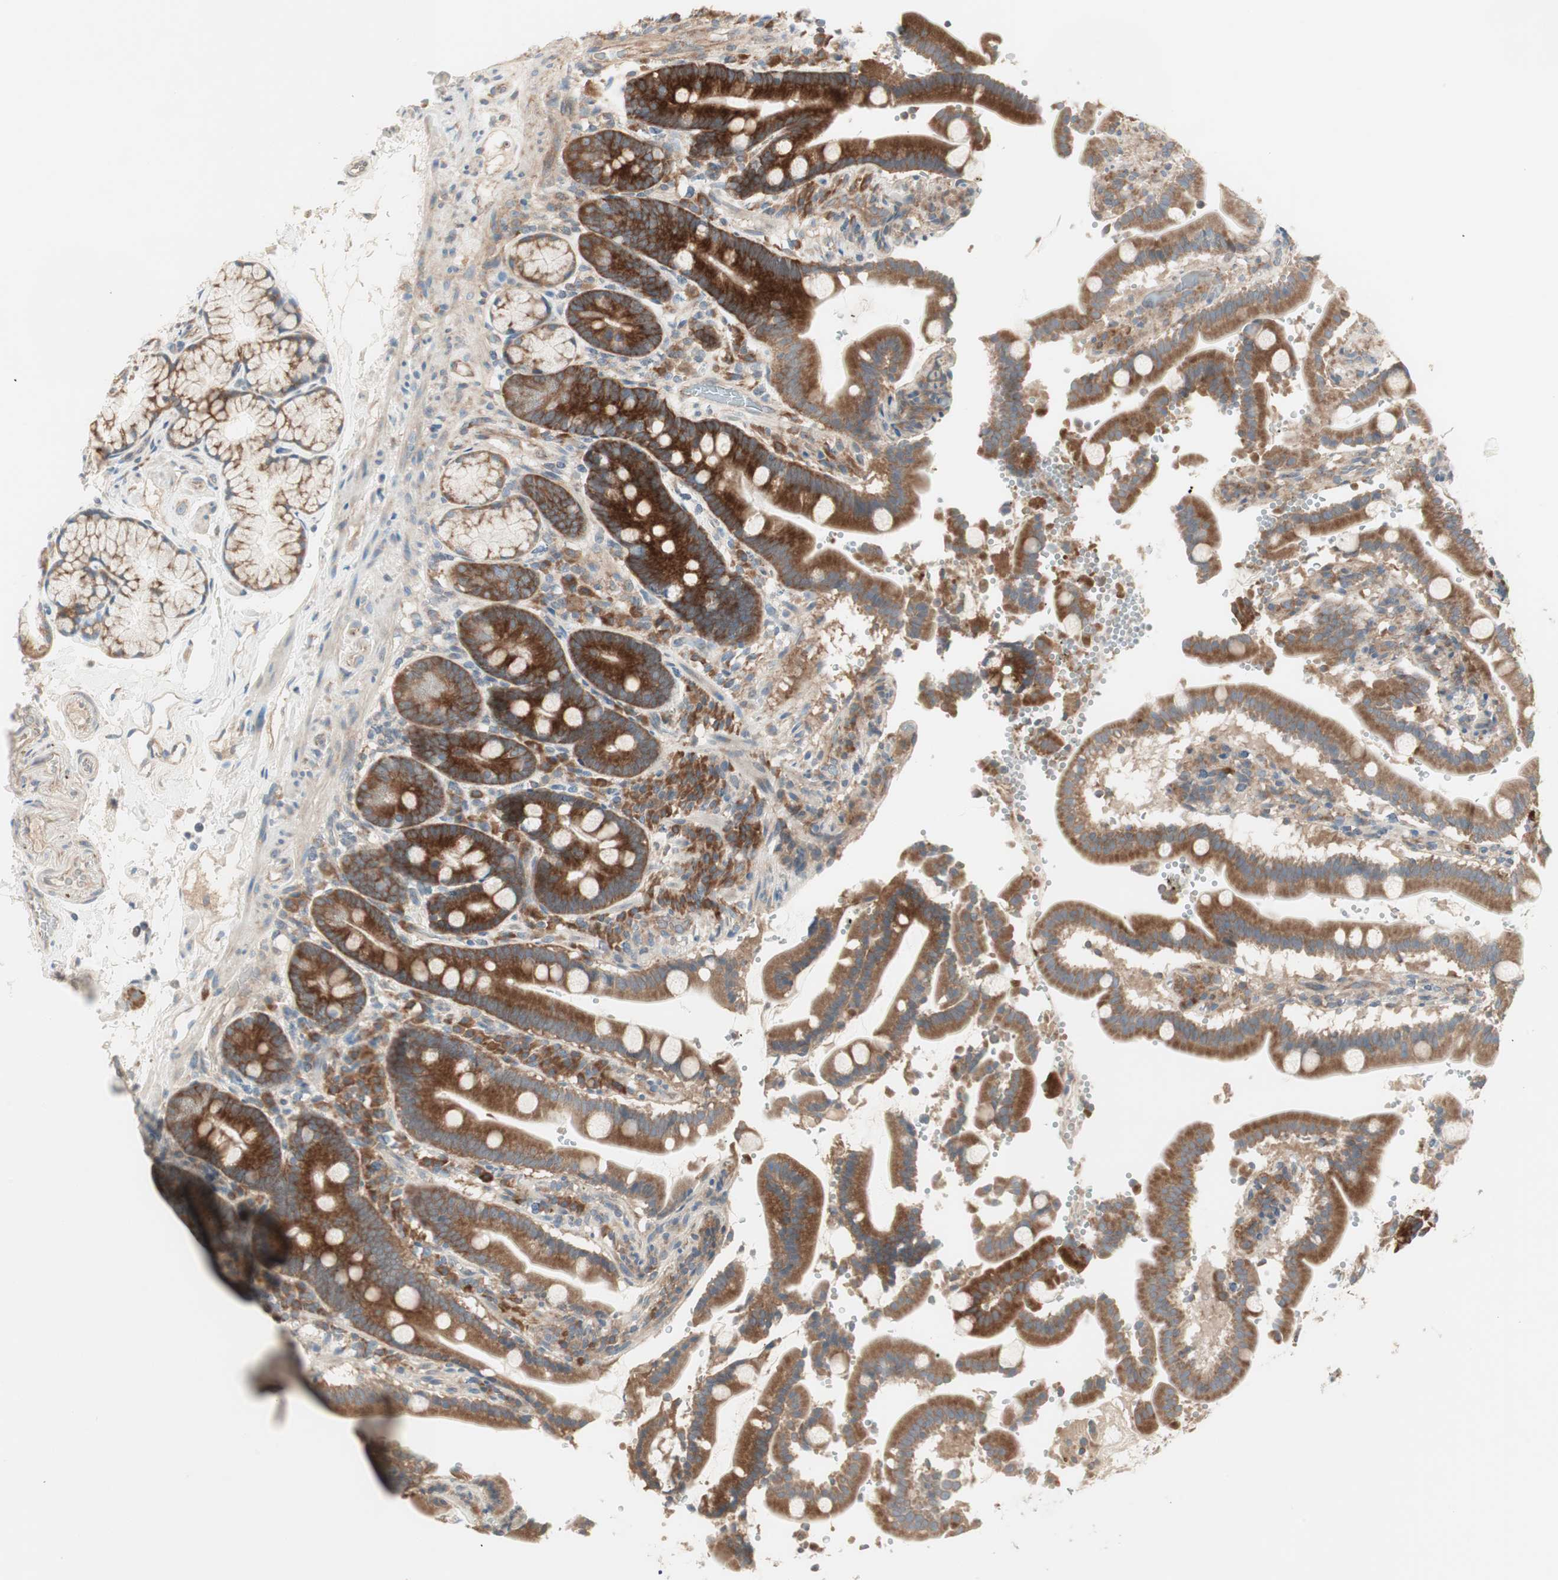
{"staining": {"intensity": "strong", "quantity": ">75%", "location": "cytoplasmic/membranous"}, "tissue": "duodenum", "cell_type": "Glandular cells", "image_type": "normal", "snomed": [{"axis": "morphology", "description": "Normal tissue, NOS"}, {"axis": "topography", "description": "Small intestine, NOS"}], "caption": "A photomicrograph showing strong cytoplasmic/membranous positivity in about >75% of glandular cells in normal duodenum, as visualized by brown immunohistochemical staining.", "gene": "RPL23", "patient": {"sex": "female", "age": 71}}